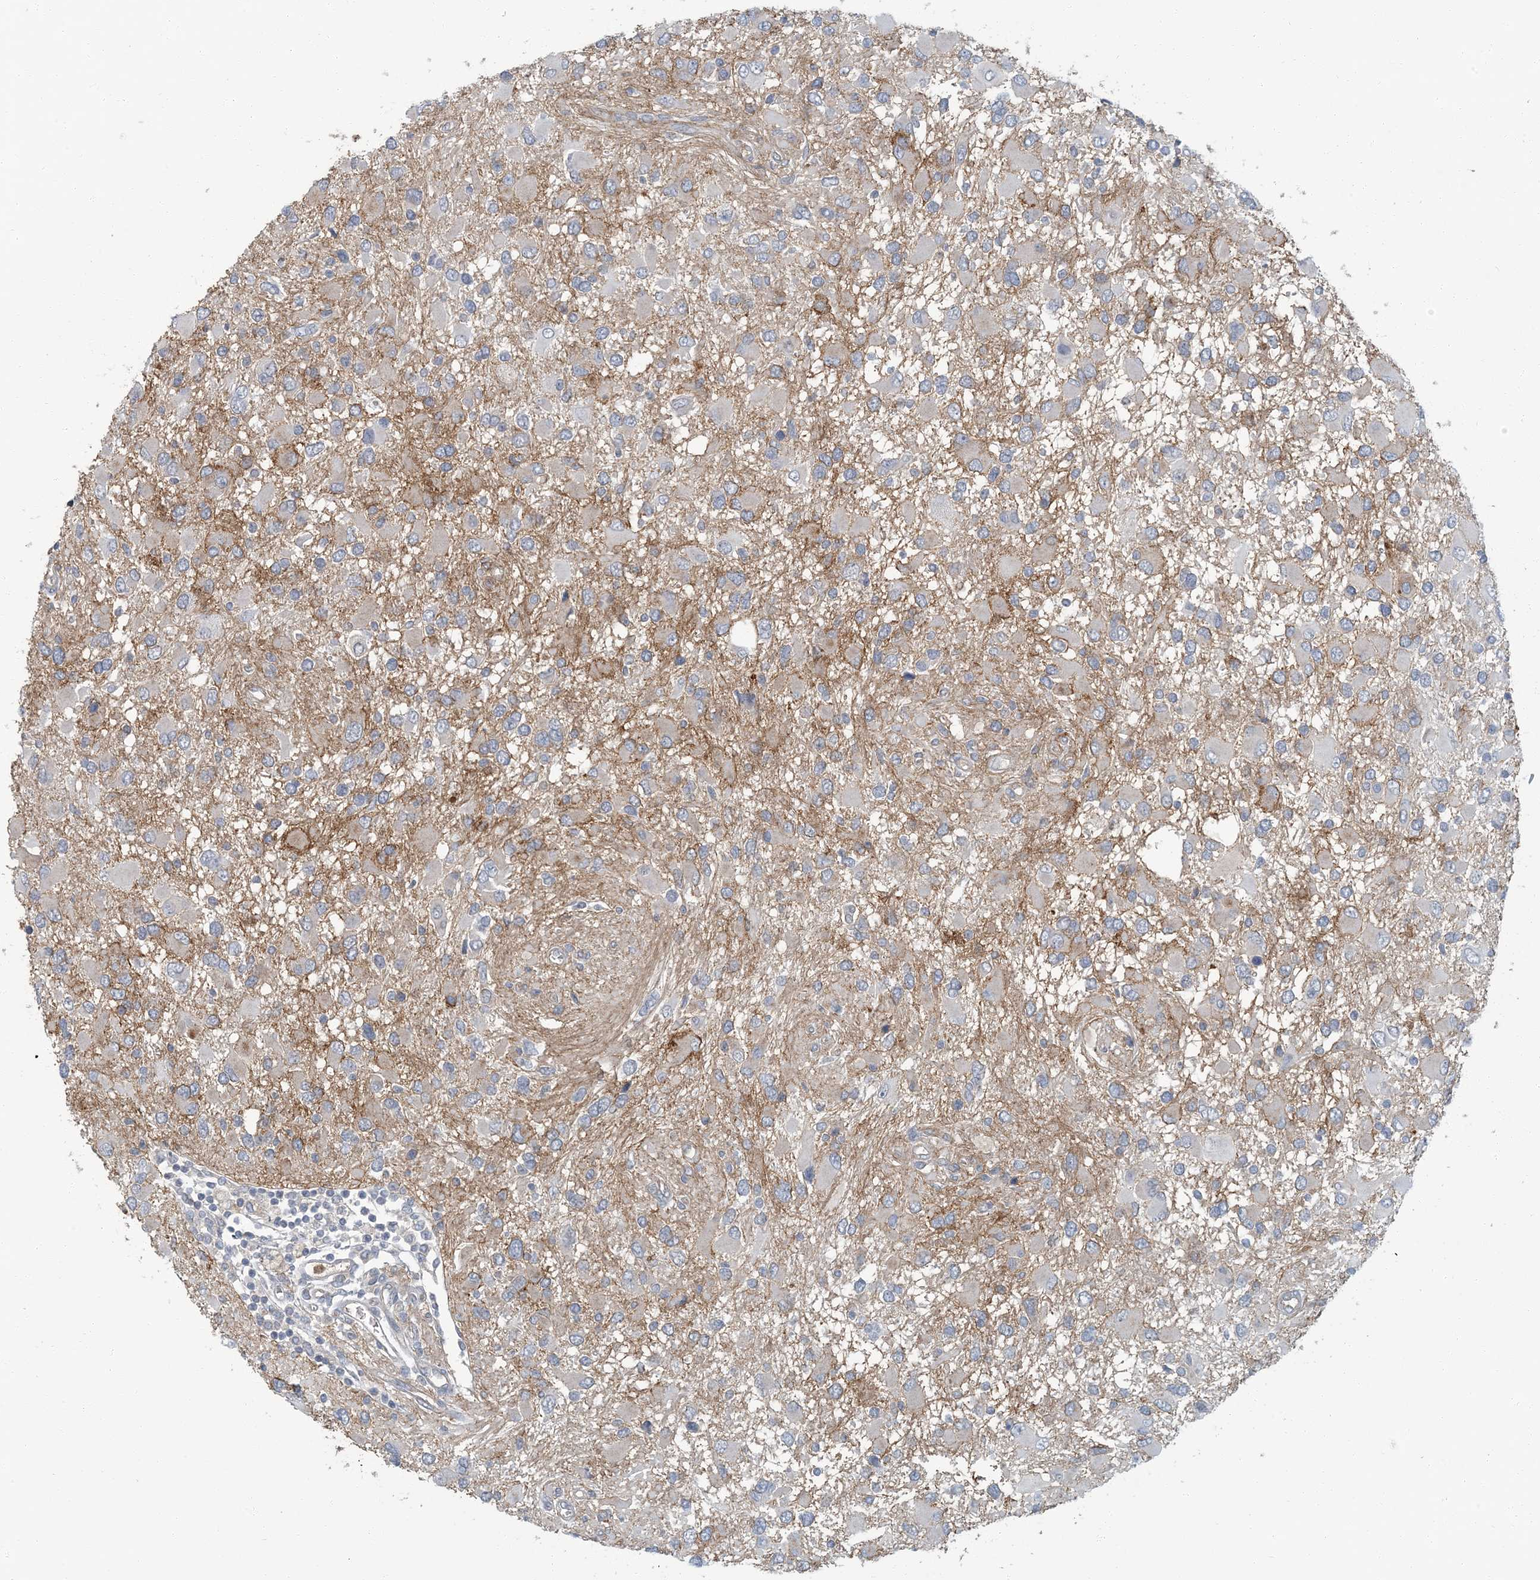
{"staining": {"intensity": "moderate", "quantity": "<25%", "location": "cytoplasmic/membranous"}, "tissue": "glioma", "cell_type": "Tumor cells", "image_type": "cancer", "snomed": [{"axis": "morphology", "description": "Glioma, malignant, High grade"}, {"axis": "topography", "description": "Brain"}], "caption": "Malignant glioma (high-grade) was stained to show a protein in brown. There is low levels of moderate cytoplasmic/membranous staining in about <25% of tumor cells.", "gene": "EPHA4", "patient": {"sex": "male", "age": 53}}